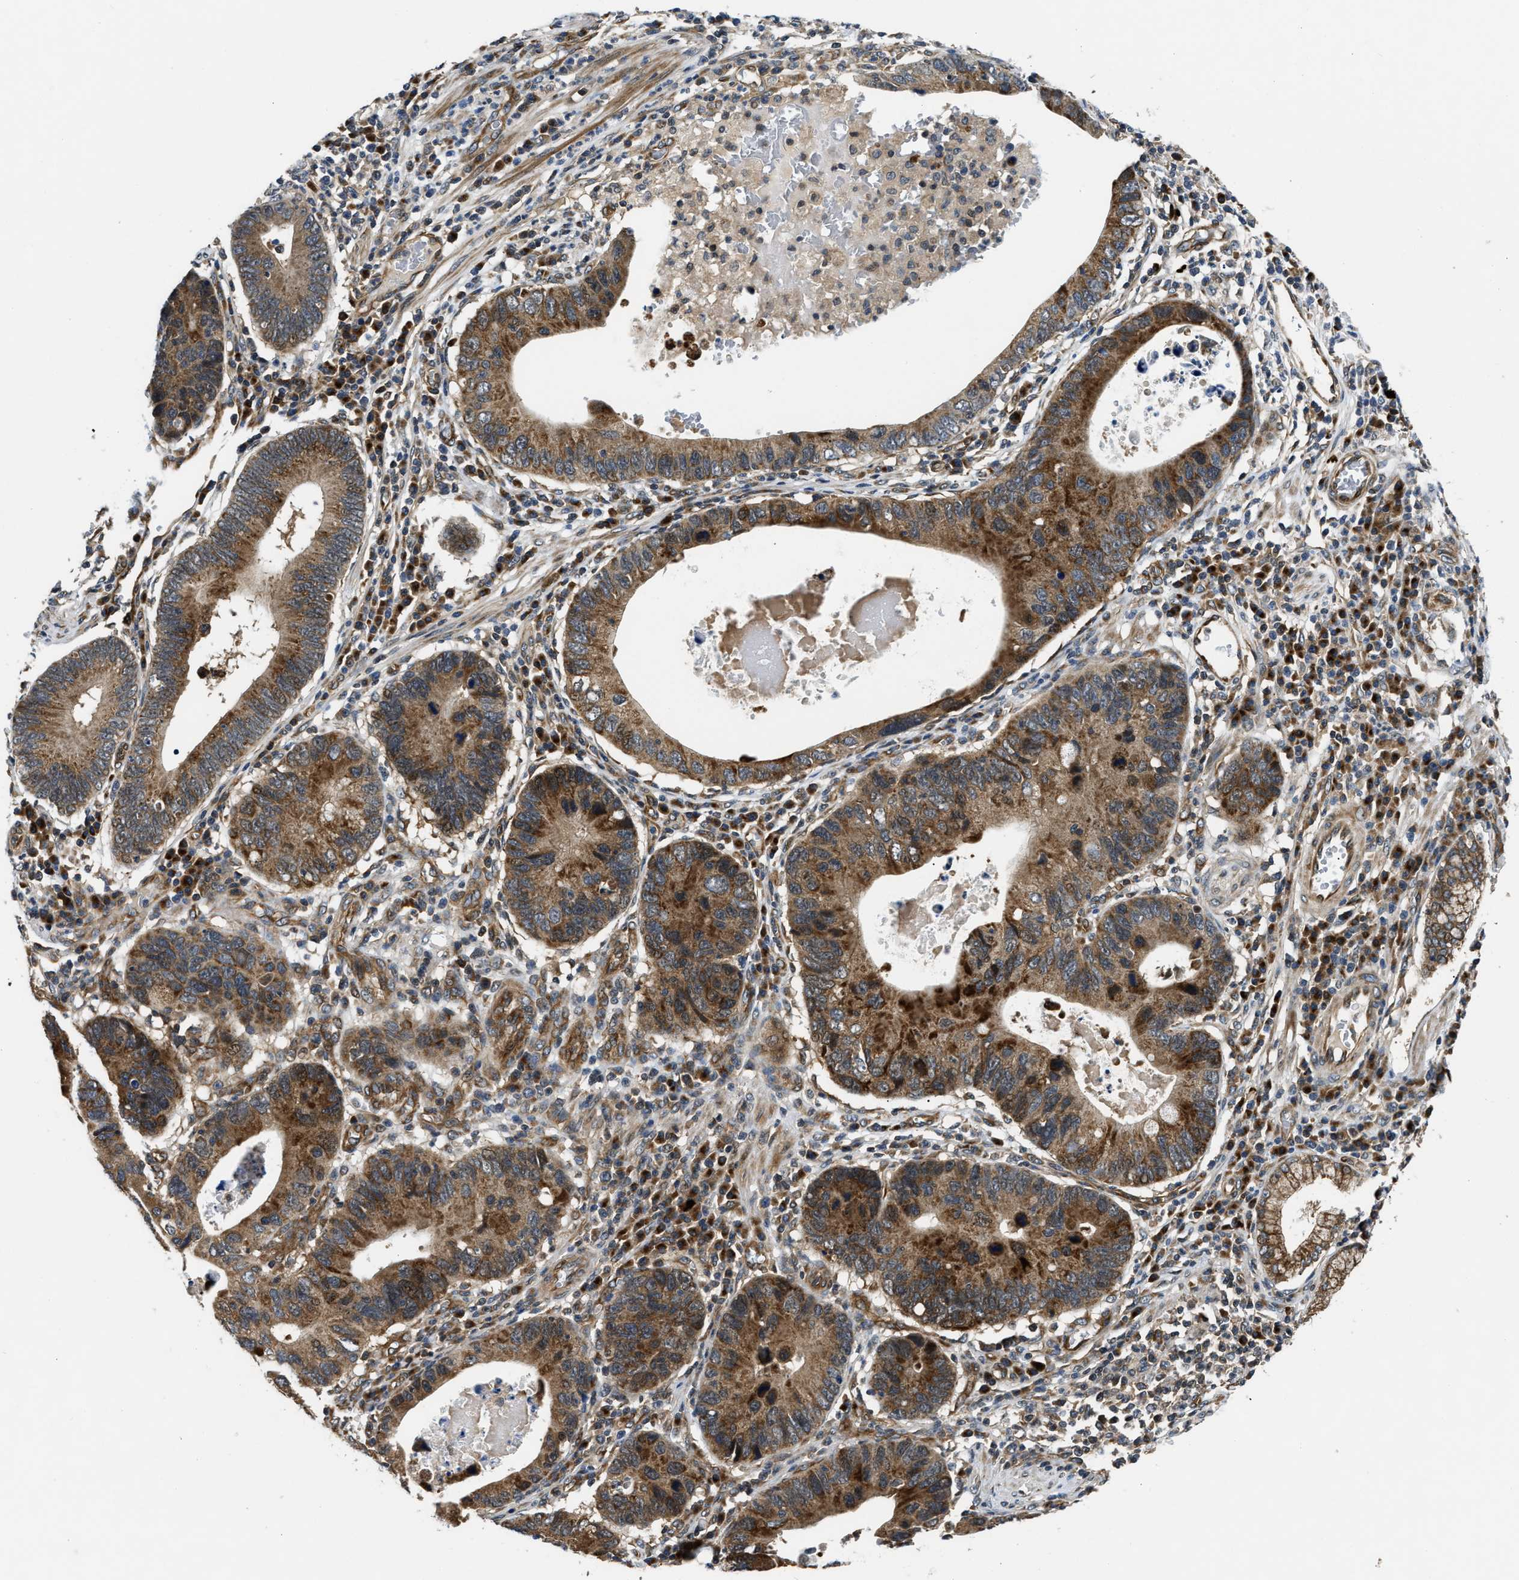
{"staining": {"intensity": "moderate", "quantity": ">75%", "location": "cytoplasmic/membranous"}, "tissue": "stomach cancer", "cell_type": "Tumor cells", "image_type": "cancer", "snomed": [{"axis": "morphology", "description": "Adenocarcinoma, NOS"}, {"axis": "topography", "description": "Stomach"}], "caption": "High-power microscopy captured an immunohistochemistry photomicrograph of stomach cancer (adenocarcinoma), revealing moderate cytoplasmic/membranous staining in about >75% of tumor cells. (DAB = brown stain, brightfield microscopy at high magnification).", "gene": "PNPLA8", "patient": {"sex": "male", "age": 59}}